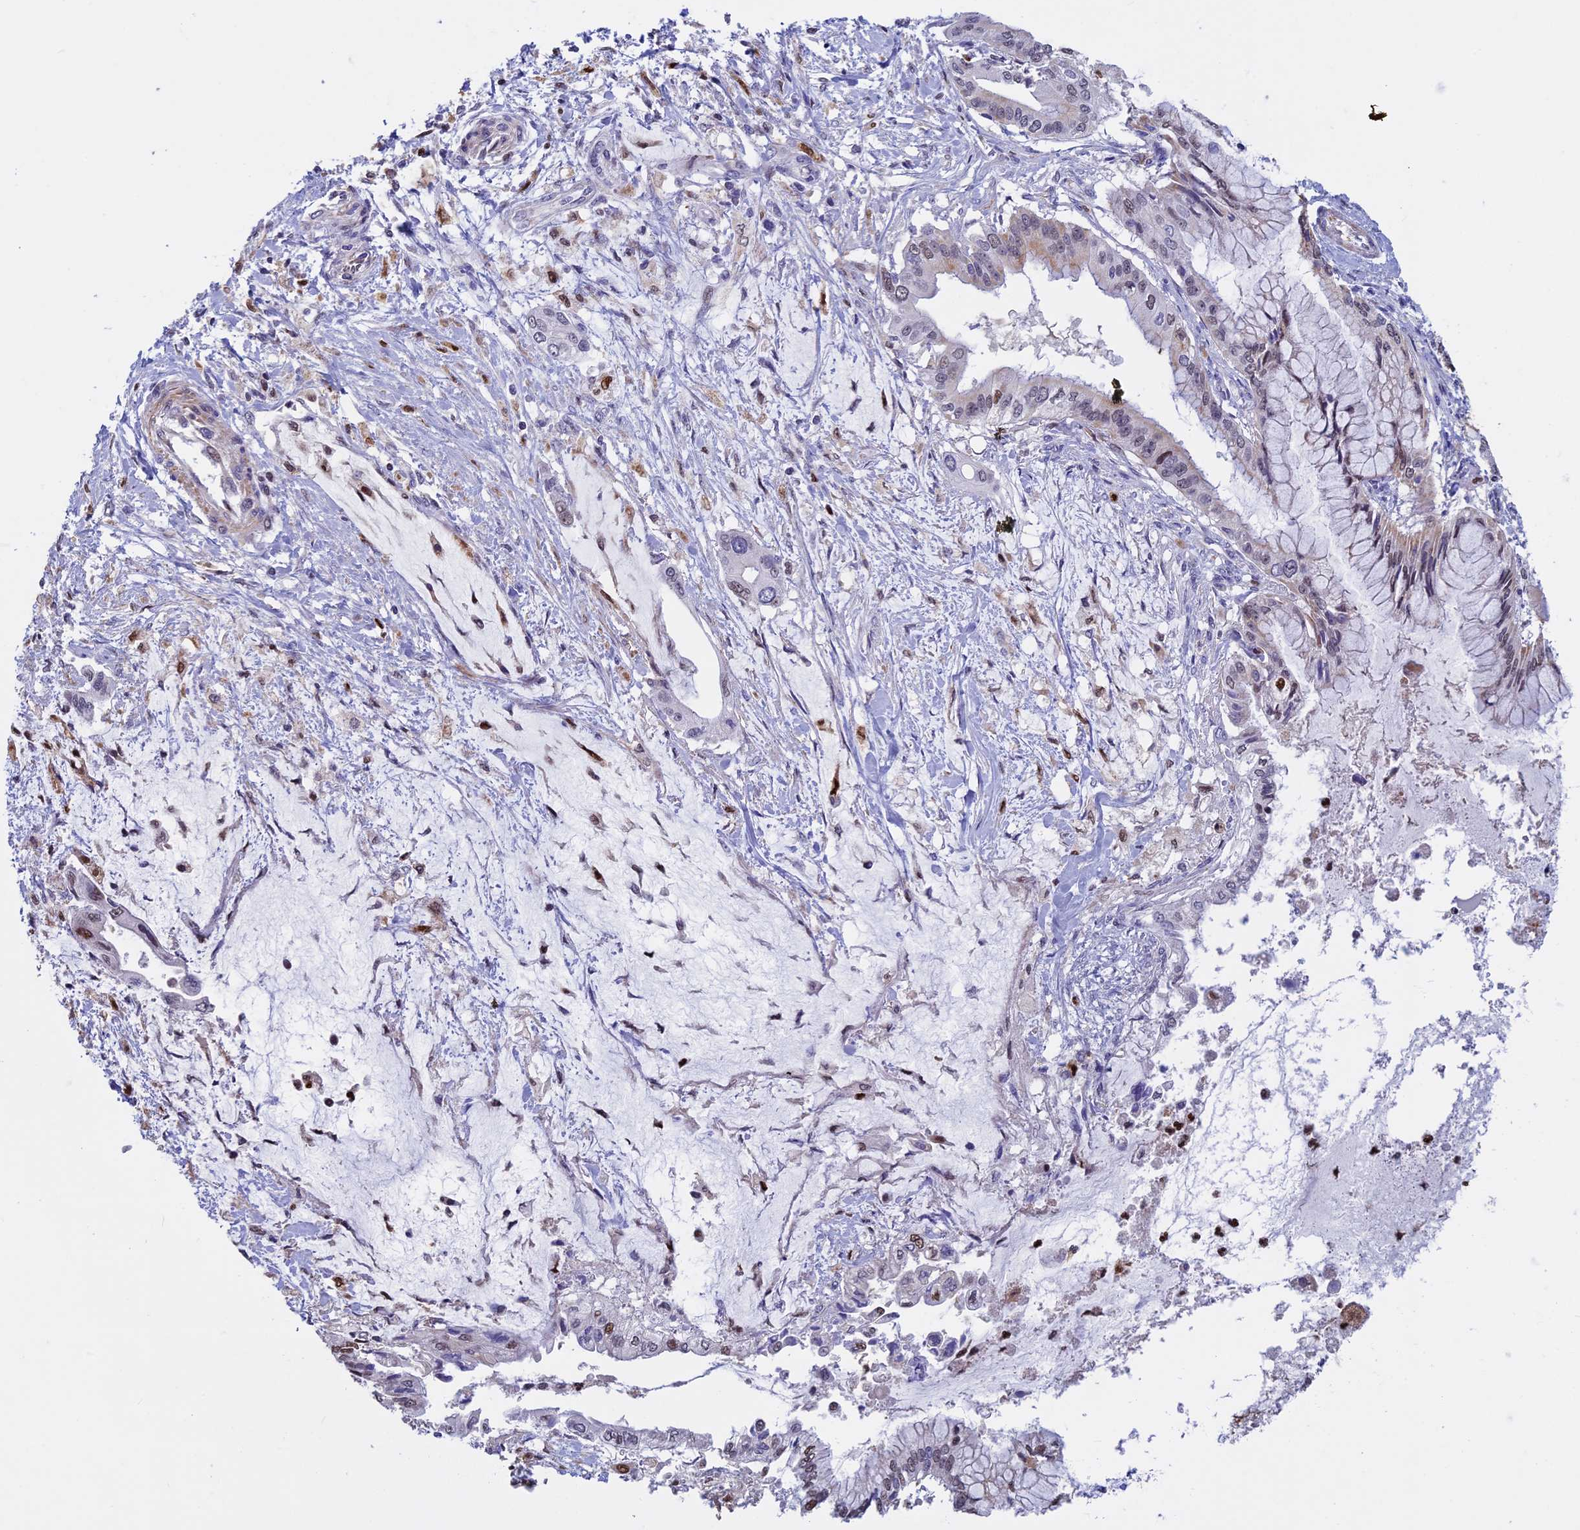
{"staining": {"intensity": "moderate", "quantity": "<25%", "location": "nuclear"}, "tissue": "pancreatic cancer", "cell_type": "Tumor cells", "image_type": "cancer", "snomed": [{"axis": "morphology", "description": "Adenocarcinoma, NOS"}, {"axis": "topography", "description": "Pancreas"}], "caption": "Tumor cells exhibit low levels of moderate nuclear staining in approximately <25% of cells in human pancreatic cancer. Using DAB (brown) and hematoxylin (blue) stains, captured at high magnification using brightfield microscopy.", "gene": "ACSS1", "patient": {"sex": "male", "age": 46}}